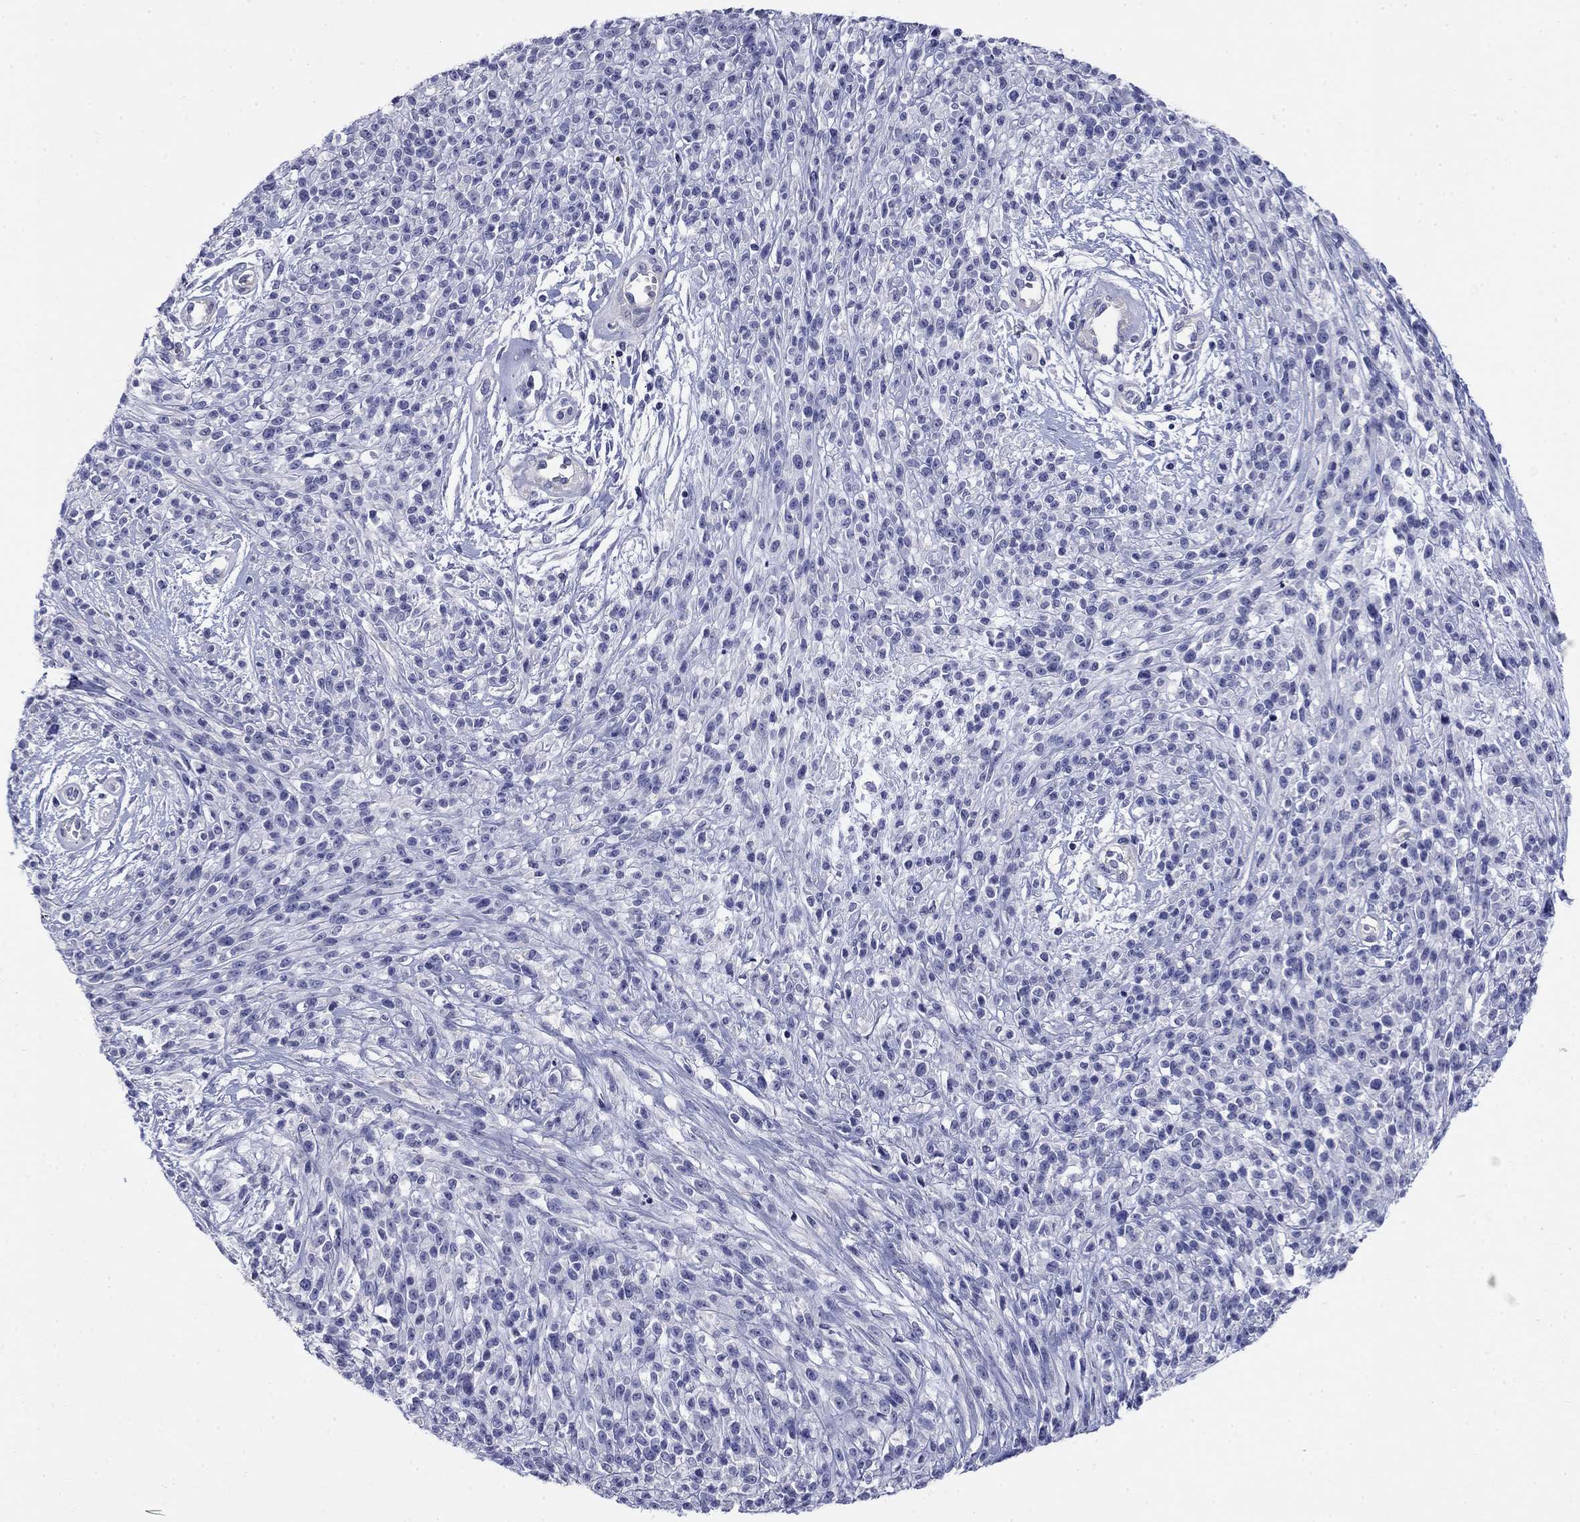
{"staining": {"intensity": "negative", "quantity": "none", "location": "none"}, "tissue": "melanoma", "cell_type": "Tumor cells", "image_type": "cancer", "snomed": [{"axis": "morphology", "description": "Malignant melanoma, NOS"}, {"axis": "topography", "description": "Skin"}, {"axis": "topography", "description": "Skin of trunk"}], "caption": "Human malignant melanoma stained for a protein using IHC shows no positivity in tumor cells.", "gene": "PRKCG", "patient": {"sex": "male", "age": 74}}